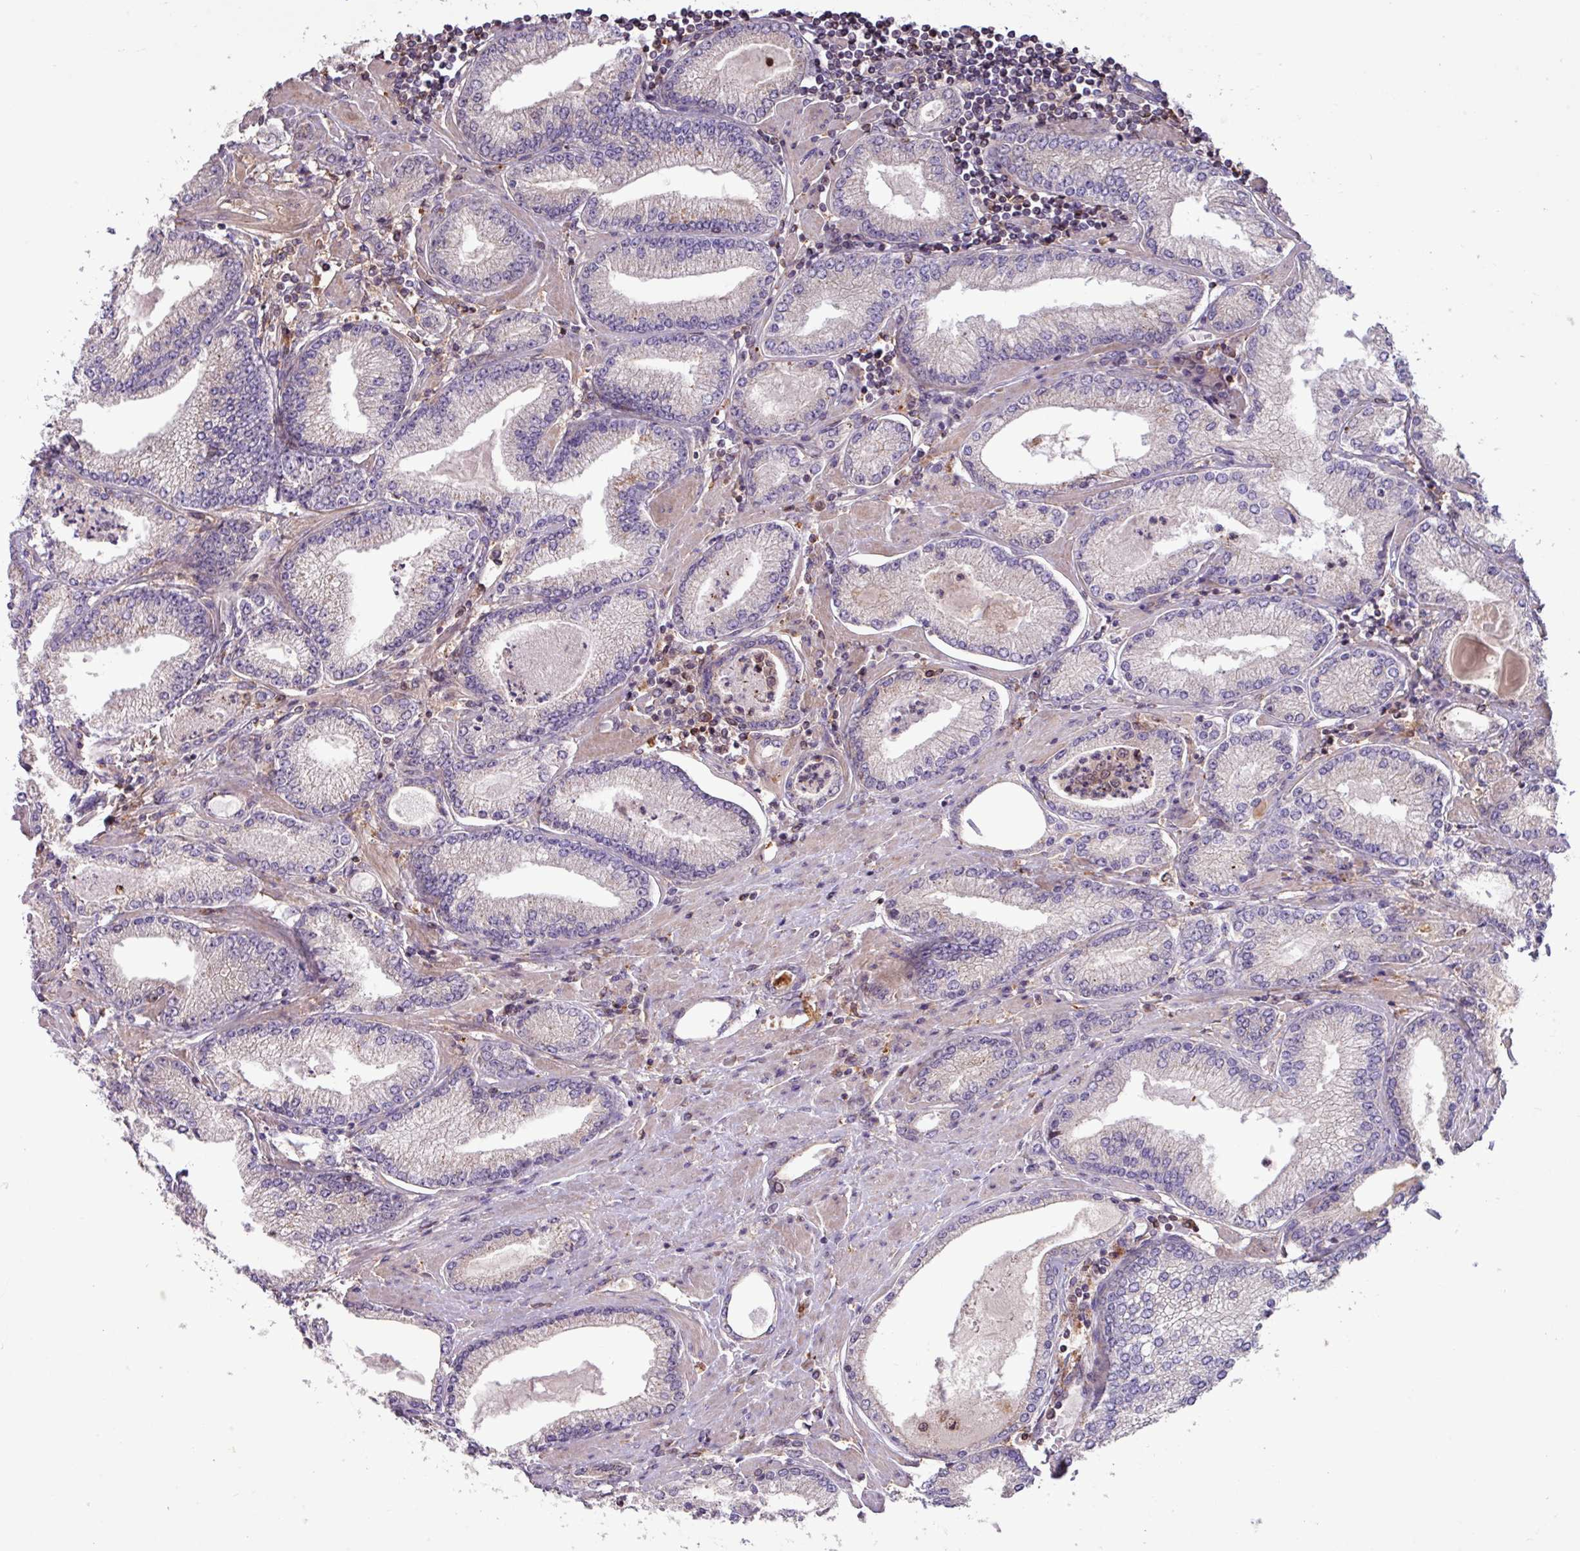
{"staining": {"intensity": "negative", "quantity": "none", "location": "none"}, "tissue": "prostate cancer", "cell_type": "Tumor cells", "image_type": "cancer", "snomed": [{"axis": "morphology", "description": "Adenocarcinoma, High grade"}, {"axis": "topography", "description": "Prostate"}], "caption": "IHC photomicrograph of neoplastic tissue: prostate cancer stained with DAB (3,3'-diaminobenzidine) demonstrates no significant protein expression in tumor cells.", "gene": "ARHGEF25", "patient": {"sex": "male", "age": 66}}